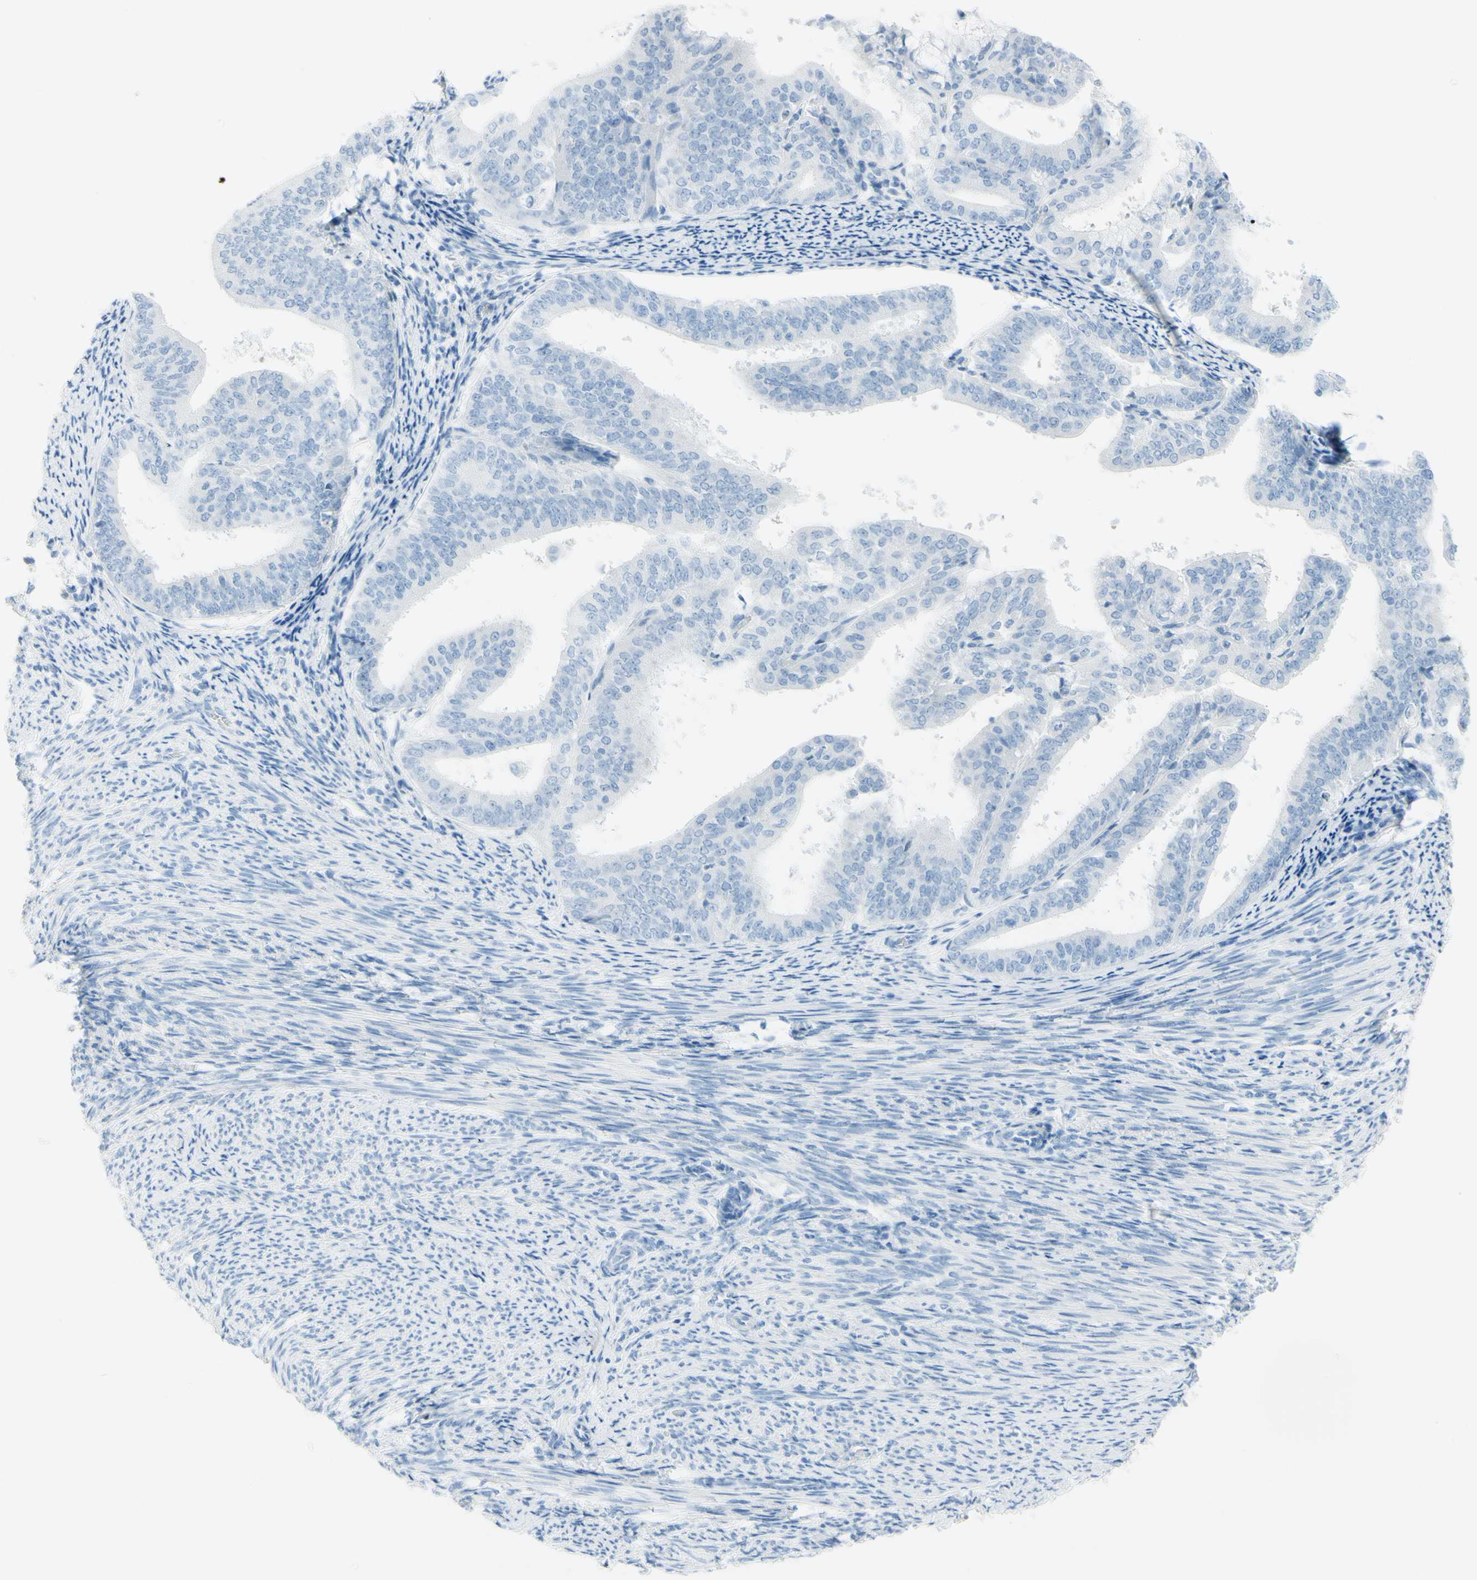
{"staining": {"intensity": "negative", "quantity": "none", "location": "none"}, "tissue": "endometrial cancer", "cell_type": "Tumor cells", "image_type": "cancer", "snomed": [{"axis": "morphology", "description": "Adenocarcinoma, NOS"}, {"axis": "topography", "description": "Endometrium"}], "caption": "Image shows no protein staining in tumor cells of endometrial cancer tissue.", "gene": "TFPI2", "patient": {"sex": "female", "age": 63}}